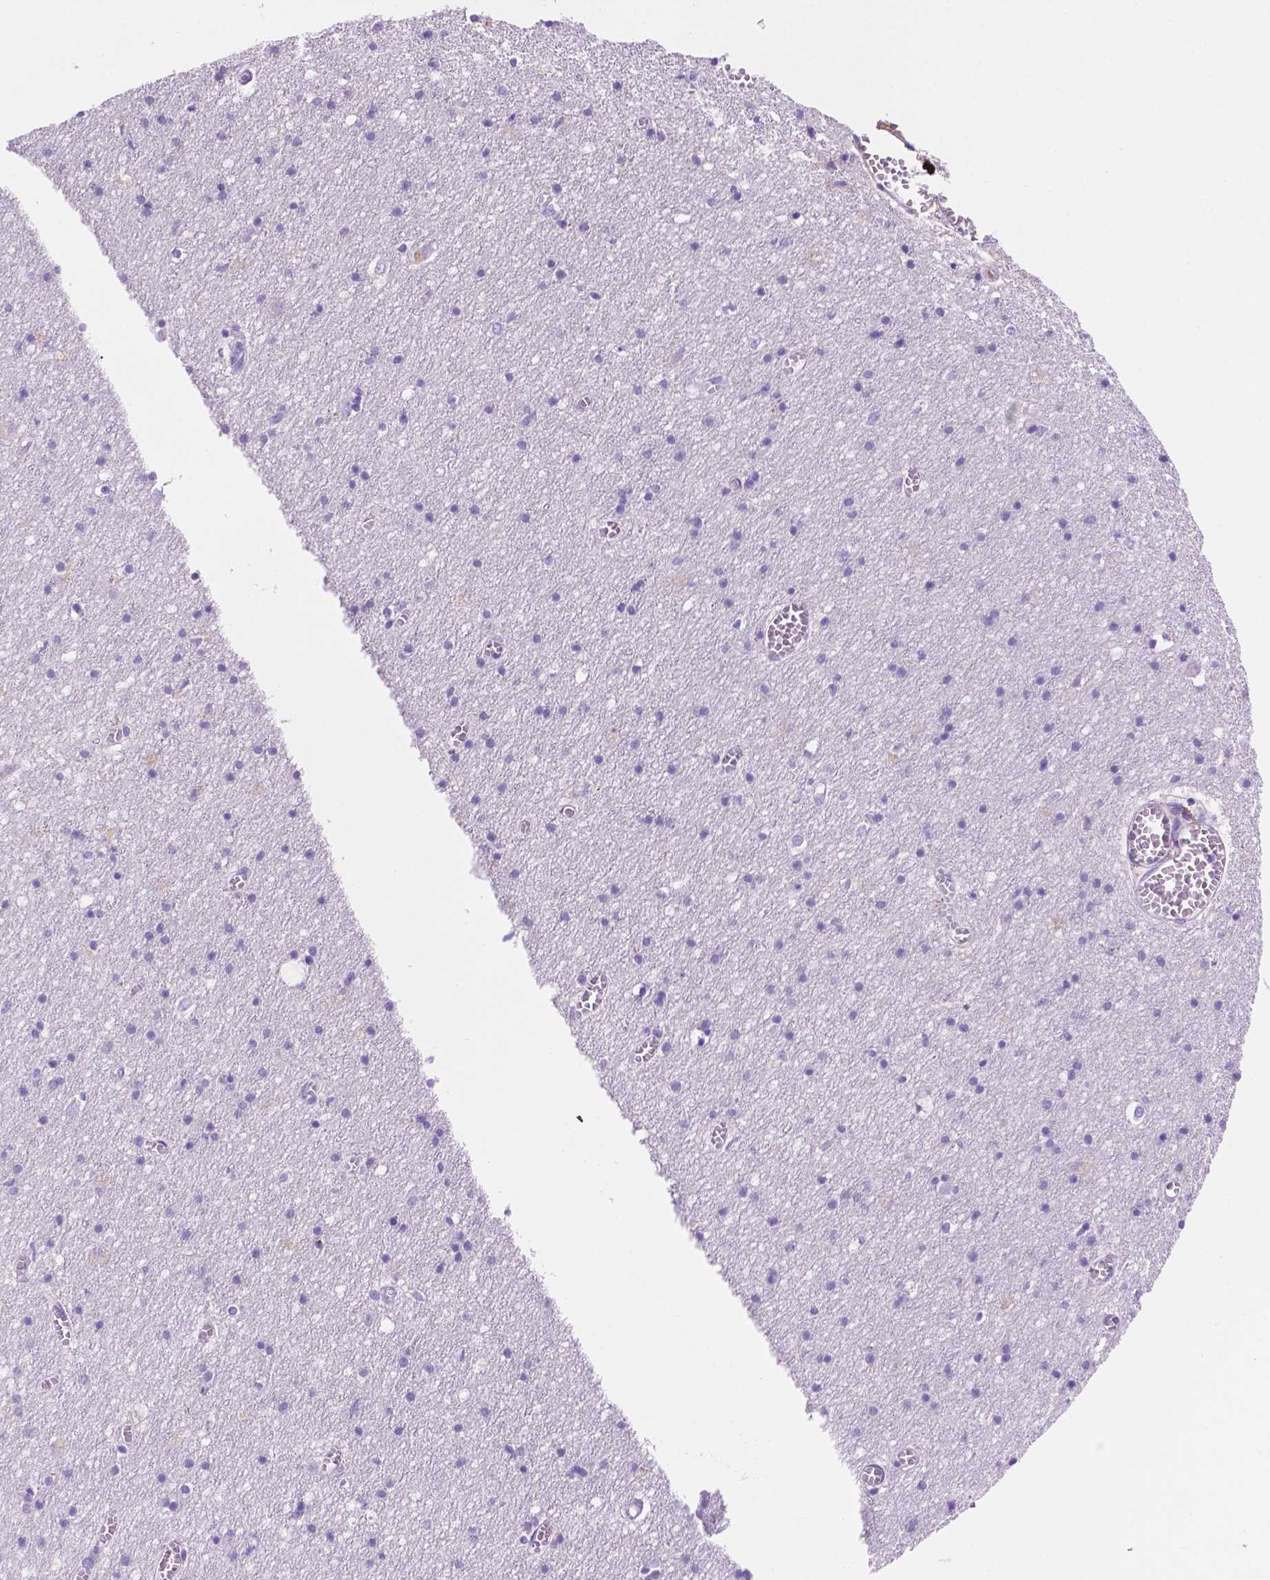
{"staining": {"intensity": "negative", "quantity": "none", "location": "none"}, "tissue": "cerebral cortex", "cell_type": "Endothelial cells", "image_type": "normal", "snomed": [{"axis": "morphology", "description": "Normal tissue, NOS"}, {"axis": "topography", "description": "Cerebral cortex"}], "caption": "This is a micrograph of immunohistochemistry staining of normal cerebral cortex, which shows no expression in endothelial cells.", "gene": "FOXB2", "patient": {"sex": "male", "age": 70}}